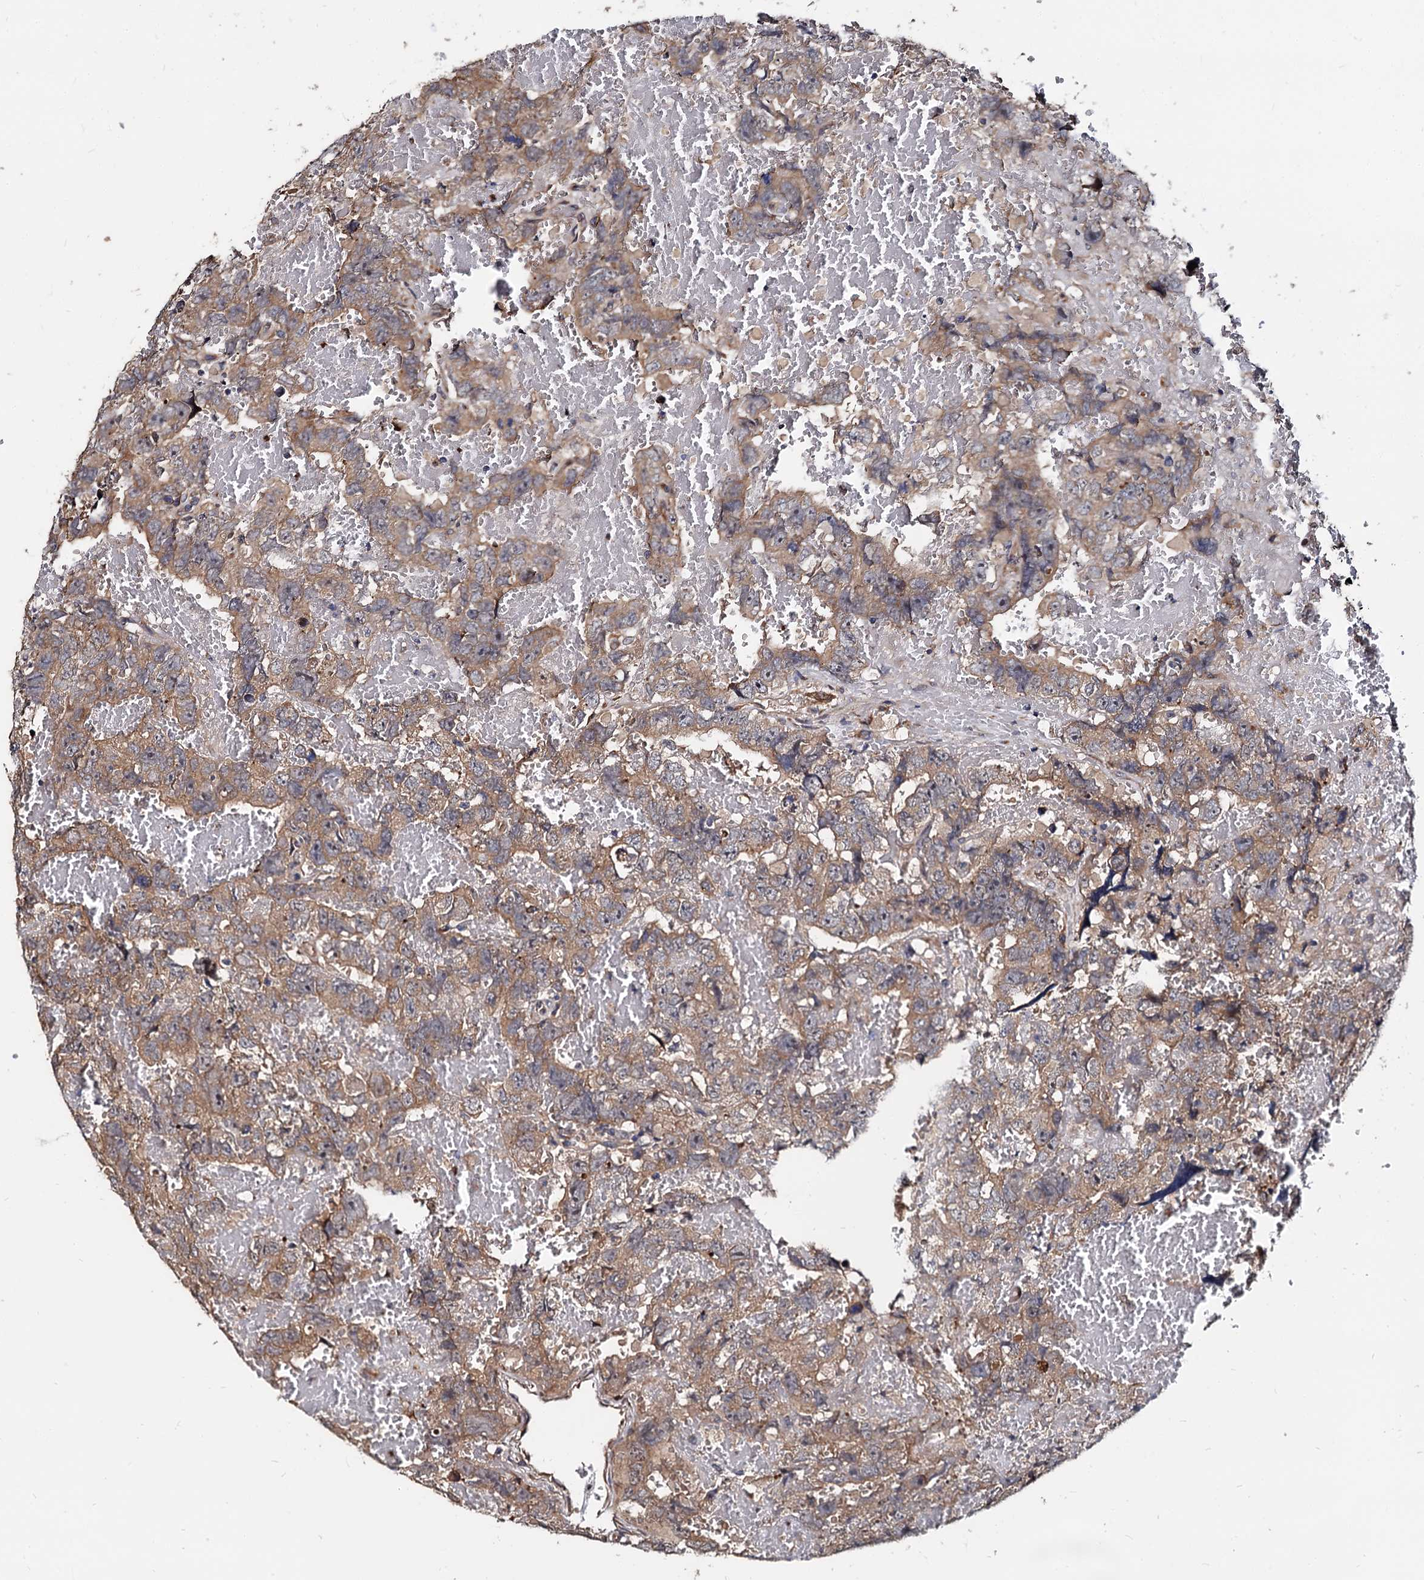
{"staining": {"intensity": "moderate", "quantity": ">75%", "location": "cytoplasmic/membranous"}, "tissue": "testis cancer", "cell_type": "Tumor cells", "image_type": "cancer", "snomed": [{"axis": "morphology", "description": "Carcinoma, Embryonal, NOS"}, {"axis": "topography", "description": "Testis"}], "caption": "This image shows immunohistochemistry staining of testis cancer, with medium moderate cytoplasmic/membranous staining in about >75% of tumor cells.", "gene": "WWC3", "patient": {"sex": "male", "age": 45}}